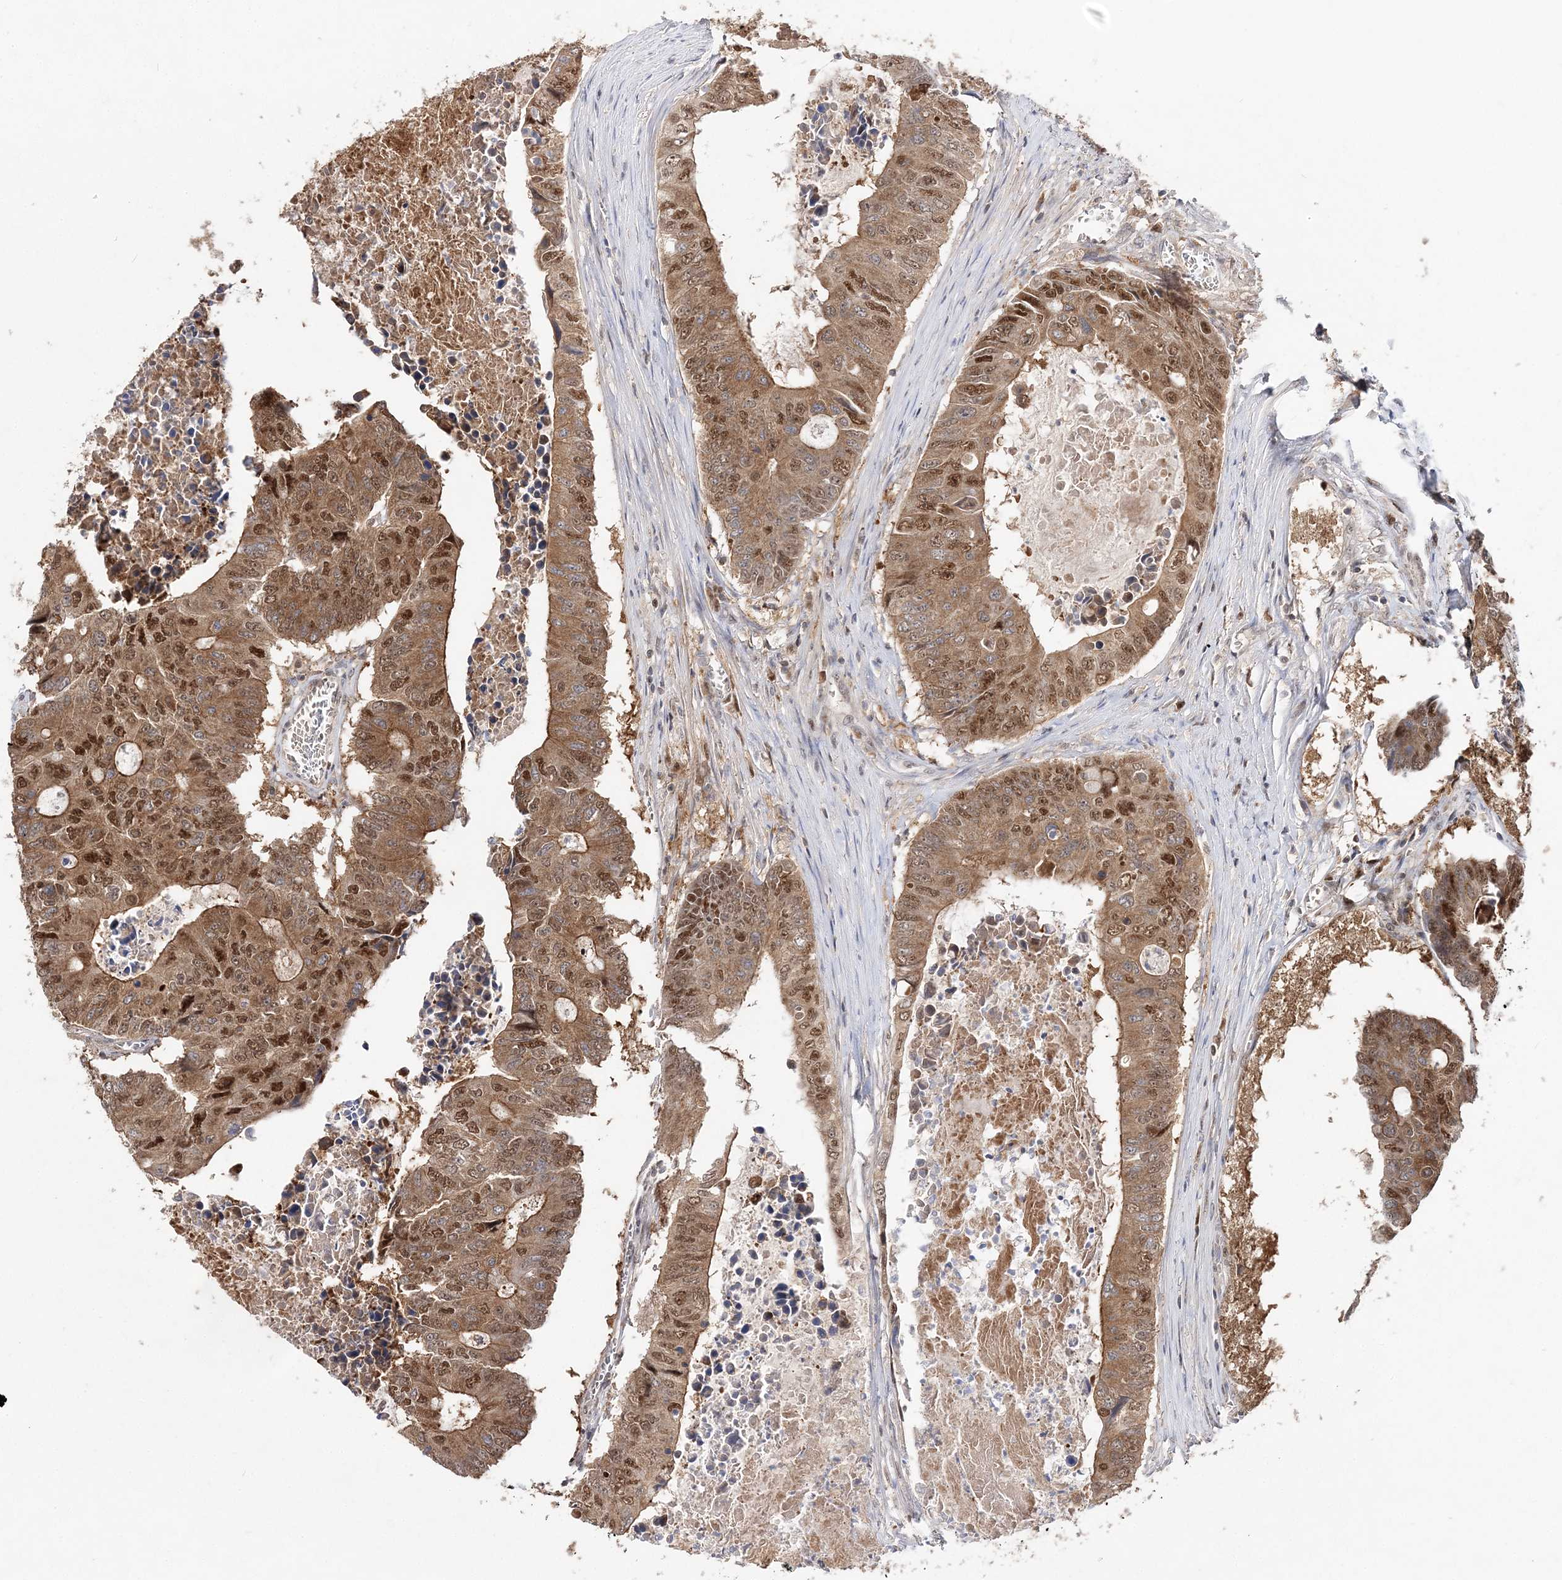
{"staining": {"intensity": "moderate", "quantity": ">75%", "location": "cytoplasmic/membranous,nuclear"}, "tissue": "colorectal cancer", "cell_type": "Tumor cells", "image_type": "cancer", "snomed": [{"axis": "morphology", "description": "Adenocarcinoma, NOS"}, {"axis": "topography", "description": "Colon"}], "caption": "Immunohistochemistry (IHC) (DAB (3,3'-diaminobenzidine)) staining of colorectal adenocarcinoma displays moderate cytoplasmic/membranous and nuclear protein positivity in approximately >75% of tumor cells.", "gene": "NIF3L1", "patient": {"sex": "male", "age": 87}}